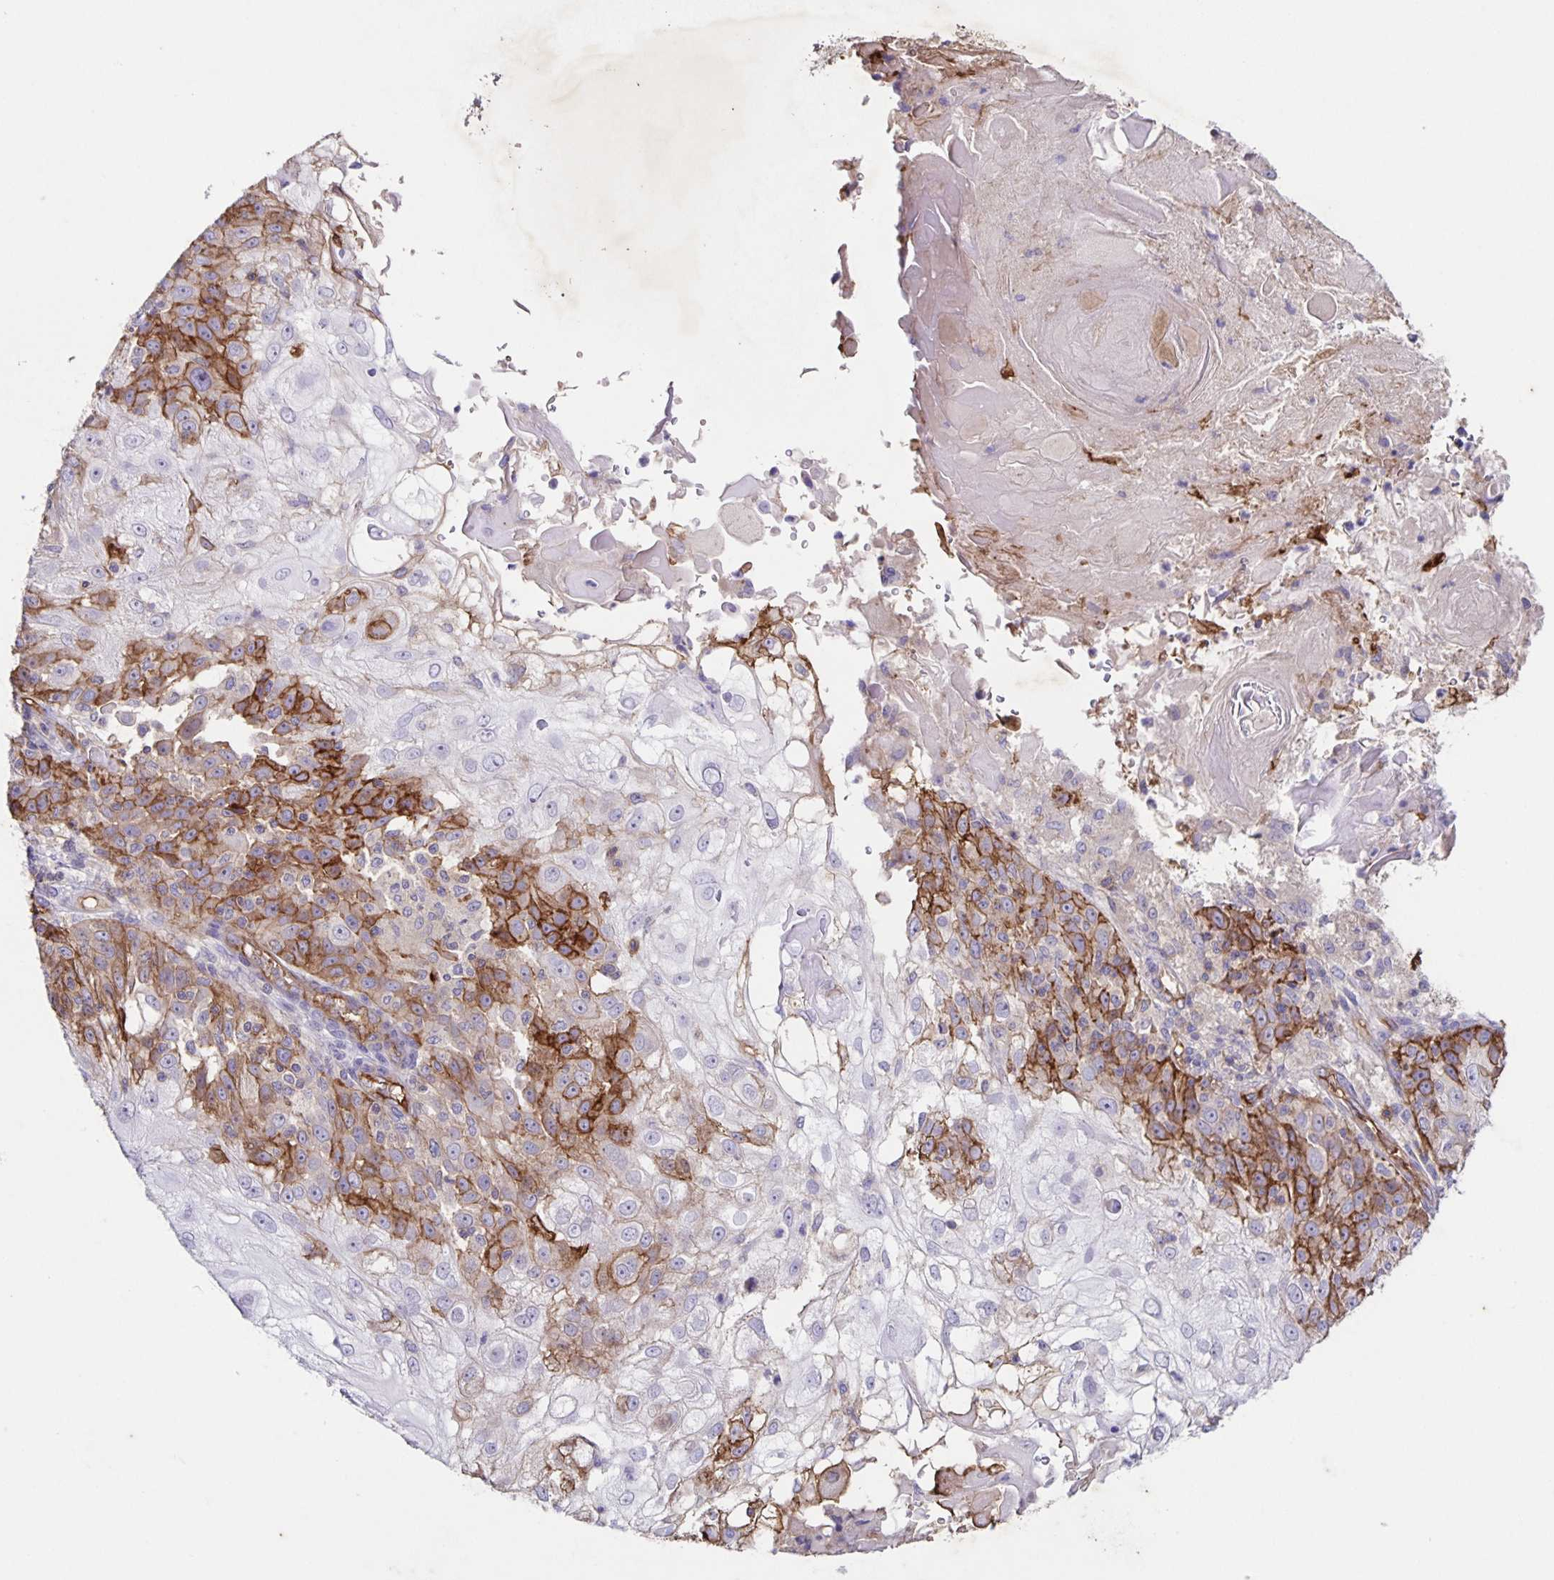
{"staining": {"intensity": "strong", "quantity": "<25%", "location": "cytoplasmic/membranous"}, "tissue": "skin cancer", "cell_type": "Tumor cells", "image_type": "cancer", "snomed": [{"axis": "morphology", "description": "Normal tissue, NOS"}, {"axis": "morphology", "description": "Squamous cell carcinoma, NOS"}, {"axis": "topography", "description": "Skin"}], "caption": "The photomicrograph displays a brown stain indicating the presence of a protein in the cytoplasmic/membranous of tumor cells in skin squamous cell carcinoma. Immunohistochemistry stains the protein of interest in brown and the nuclei are stained blue.", "gene": "ITGA2", "patient": {"sex": "female", "age": 83}}